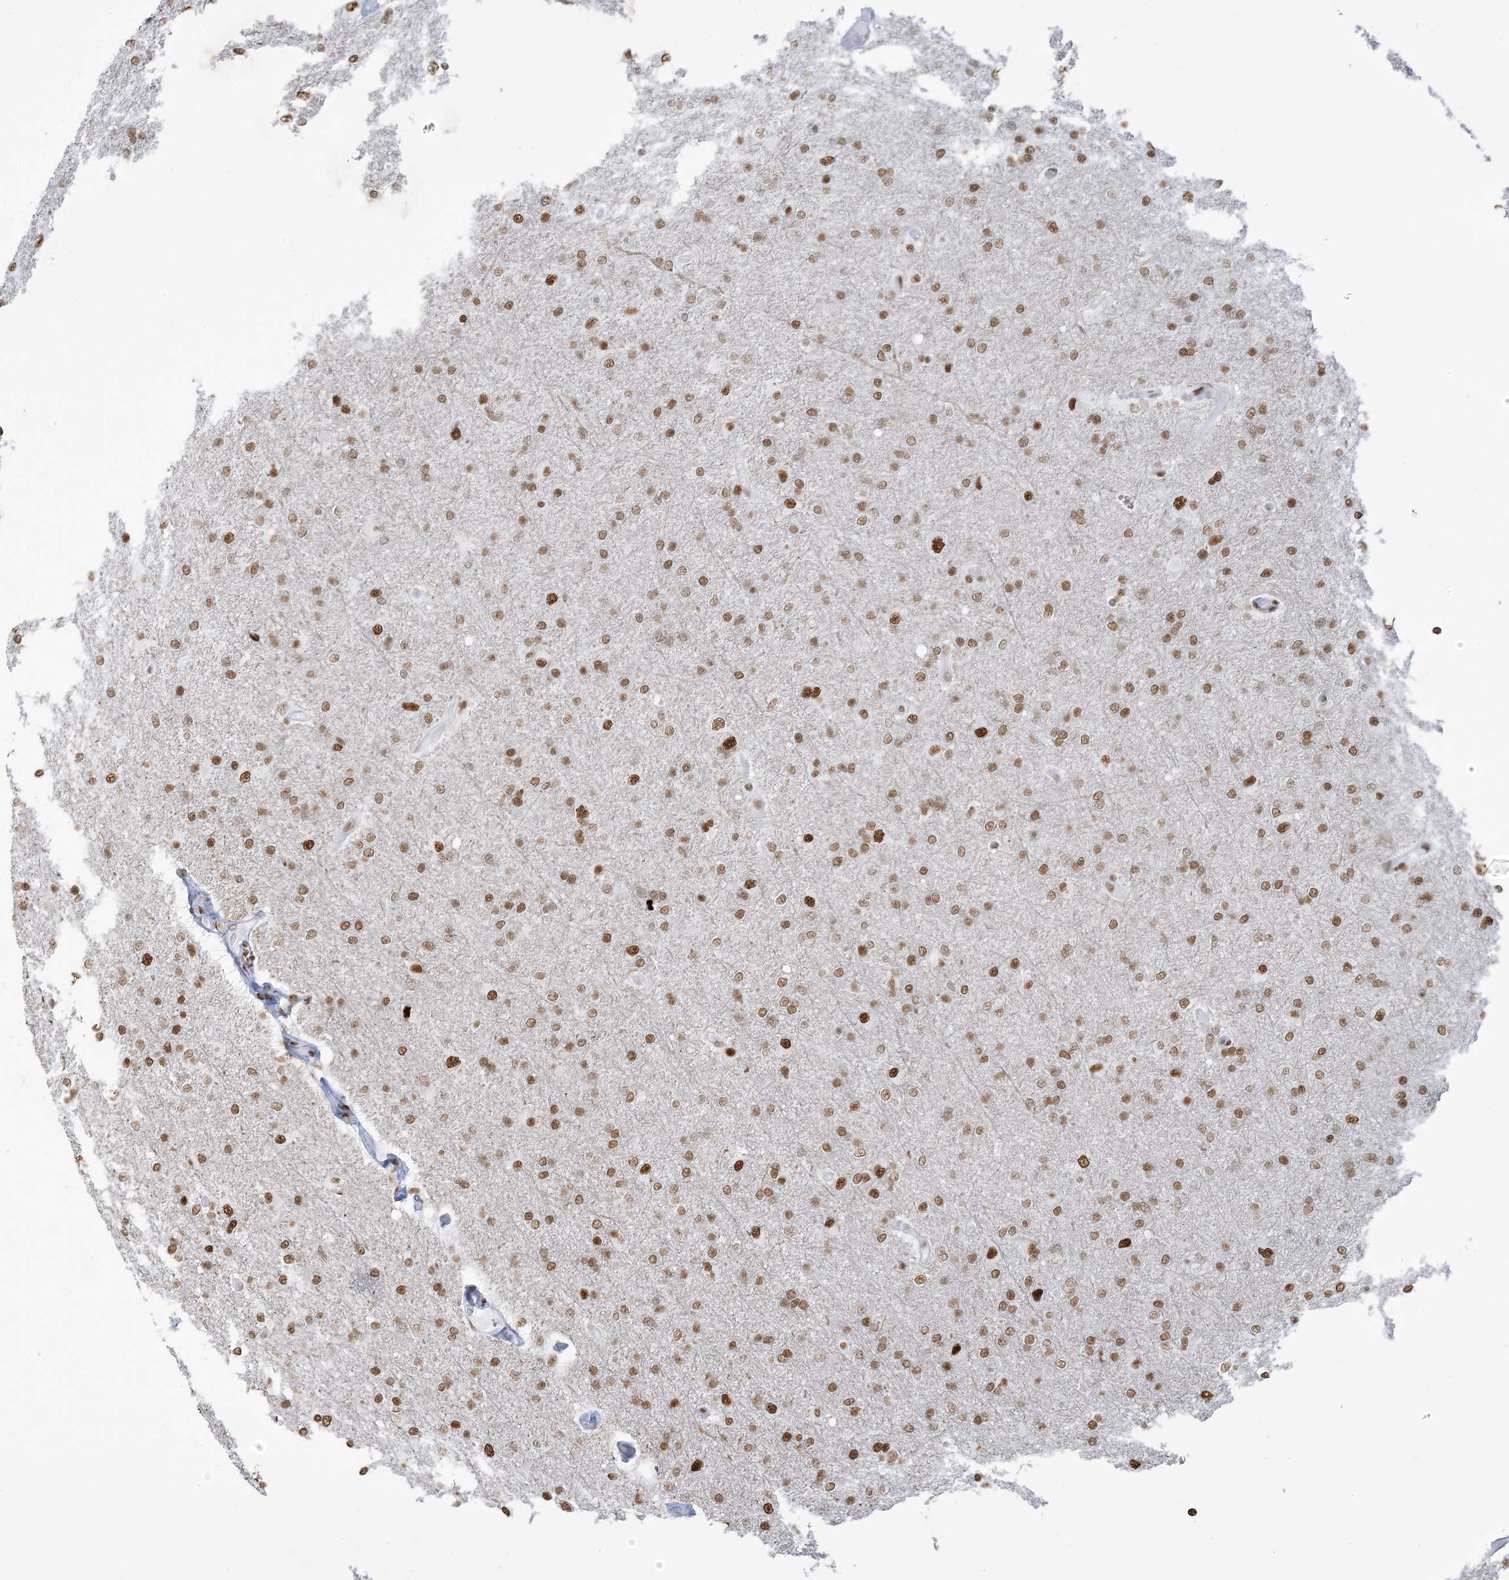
{"staining": {"intensity": "moderate", "quantity": ">75%", "location": "nuclear"}, "tissue": "glioma", "cell_type": "Tumor cells", "image_type": "cancer", "snomed": [{"axis": "morphology", "description": "Glioma, malignant, High grade"}, {"axis": "topography", "description": "Cerebral cortex"}], "caption": "The histopathology image exhibits immunohistochemical staining of glioma. There is moderate nuclear expression is seen in approximately >75% of tumor cells.", "gene": "STAG1", "patient": {"sex": "female", "age": 36}}